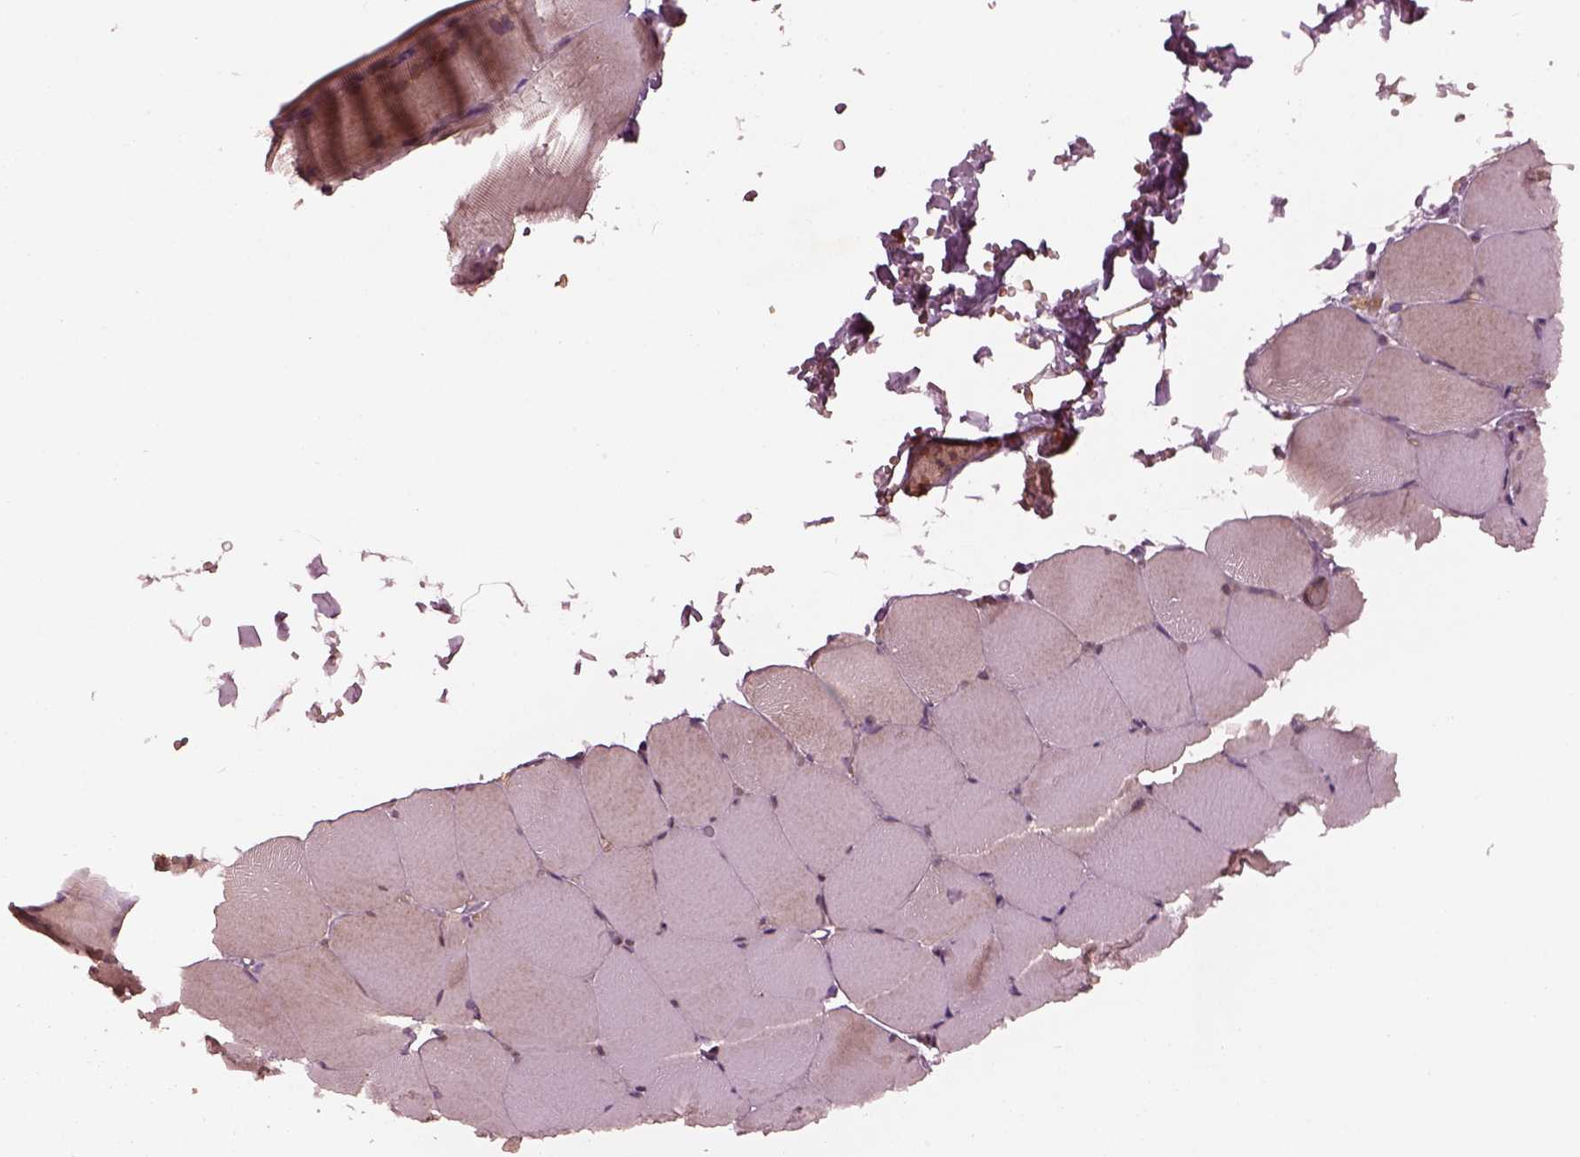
{"staining": {"intensity": "weak", "quantity": "<25%", "location": "cytoplasmic/membranous"}, "tissue": "skeletal muscle", "cell_type": "Myocytes", "image_type": "normal", "snomed": [{"axis": "morphology", "description": "Normal tissue, NOS"}, {"axis": "topography", "description": "Skeletal muscle"}], "caption": "Immunohistochemical staining of unremarkable skeletal muscle demonstrates no significant positivity in myocytes.", "gene": "PIK3R2", "patient": {"sex": "female", "age": 37}}